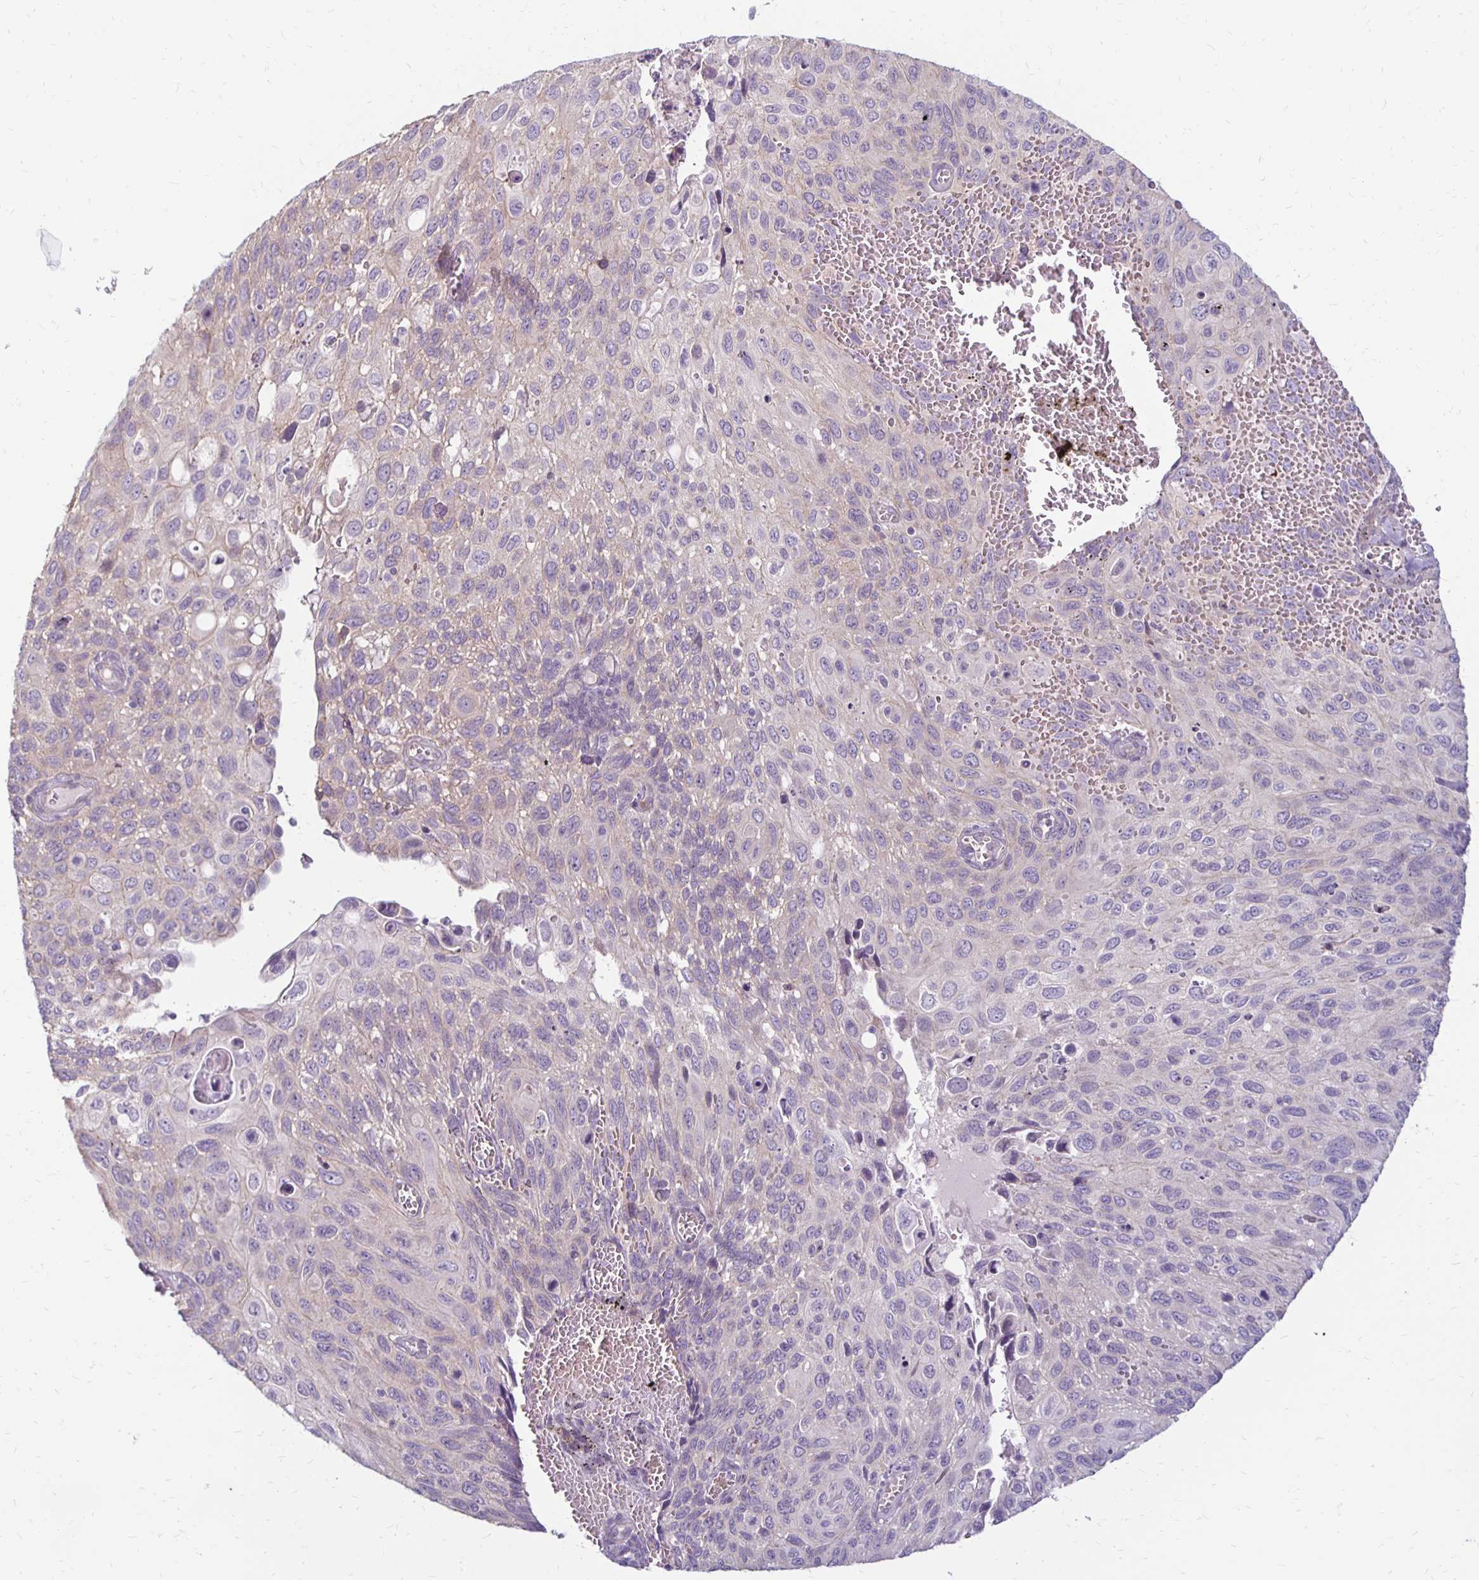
{"staining": {"intensity": "negative", "quantity": "none", "location": "none"}, "tissue": "cervical cancer", "cell_type": "Tumor cells", "image_type": "cancer", "snomed": [{"axis": "morphology", "description": "Squamous cell carcinoma, NOS"}, {"axis": "topography", "description": "Cervix"}], "caption": "An immunohistochemistry (IHC) image of cervical cancer is shown. There is no staining in tumor cells of cervical cancer.", "gene": "KATNBL1", "patient": {"sex": "female", "age": 70}}